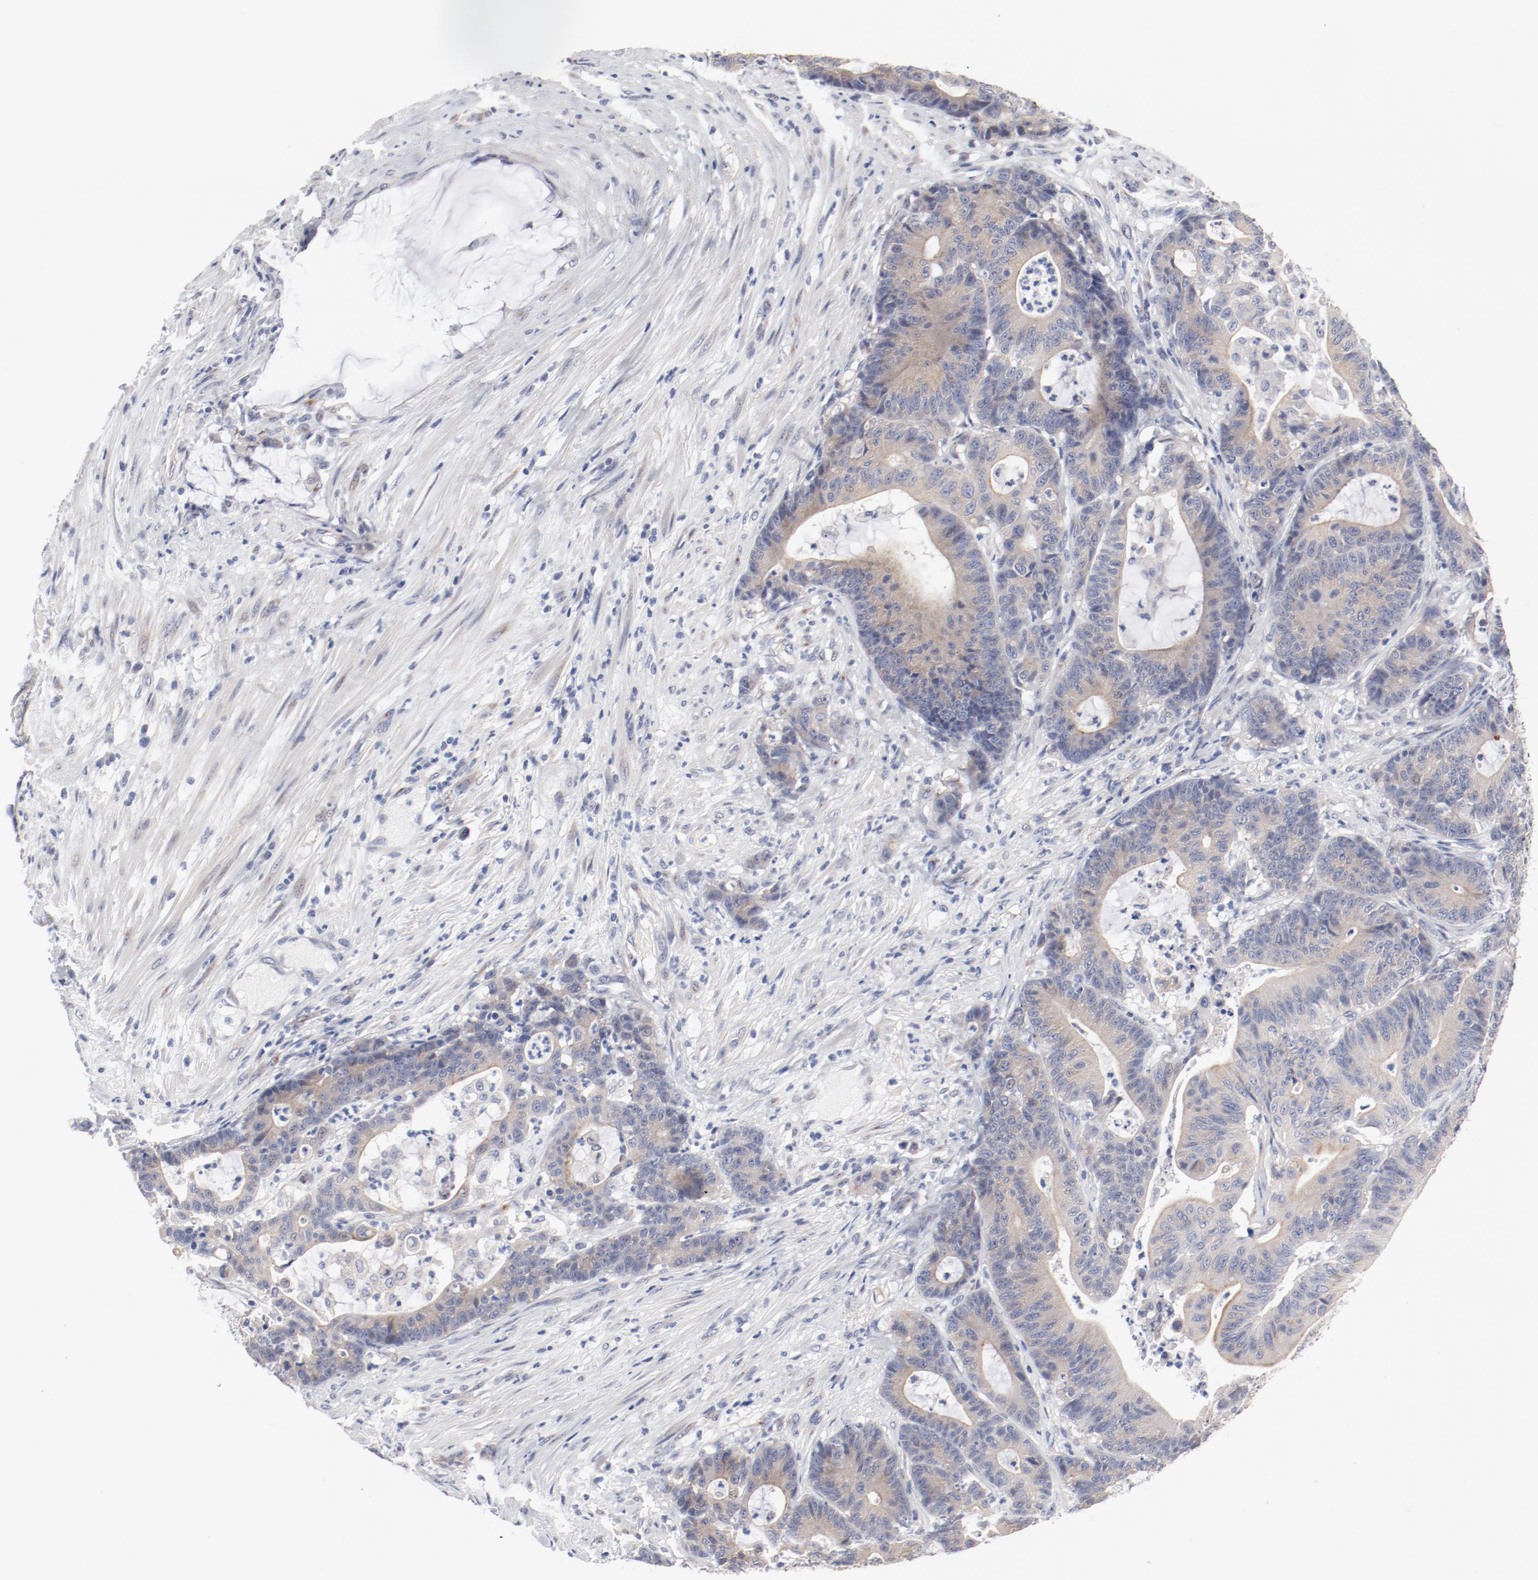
{"staining": {"intensity": "weak", "quantity": ">75%", "location": "cytoplasmic/membranous"}, "tissue": "colorectal cancer", "cell_type": "Tumor cells", "image_type": "cancer", "snomed": [{"axis": "morphology", "description": "Adenocarcinoma, NOS"}, {"axis": "topography", "description": "Colon"}], "caption": "Tumor cells demonstrate weak cytoplasmic/membranous expression in about >75% of cells in colorectal adenocarcinoma.", "gene": "GPR143", "patient": {"sex": "female", "age": 84}}